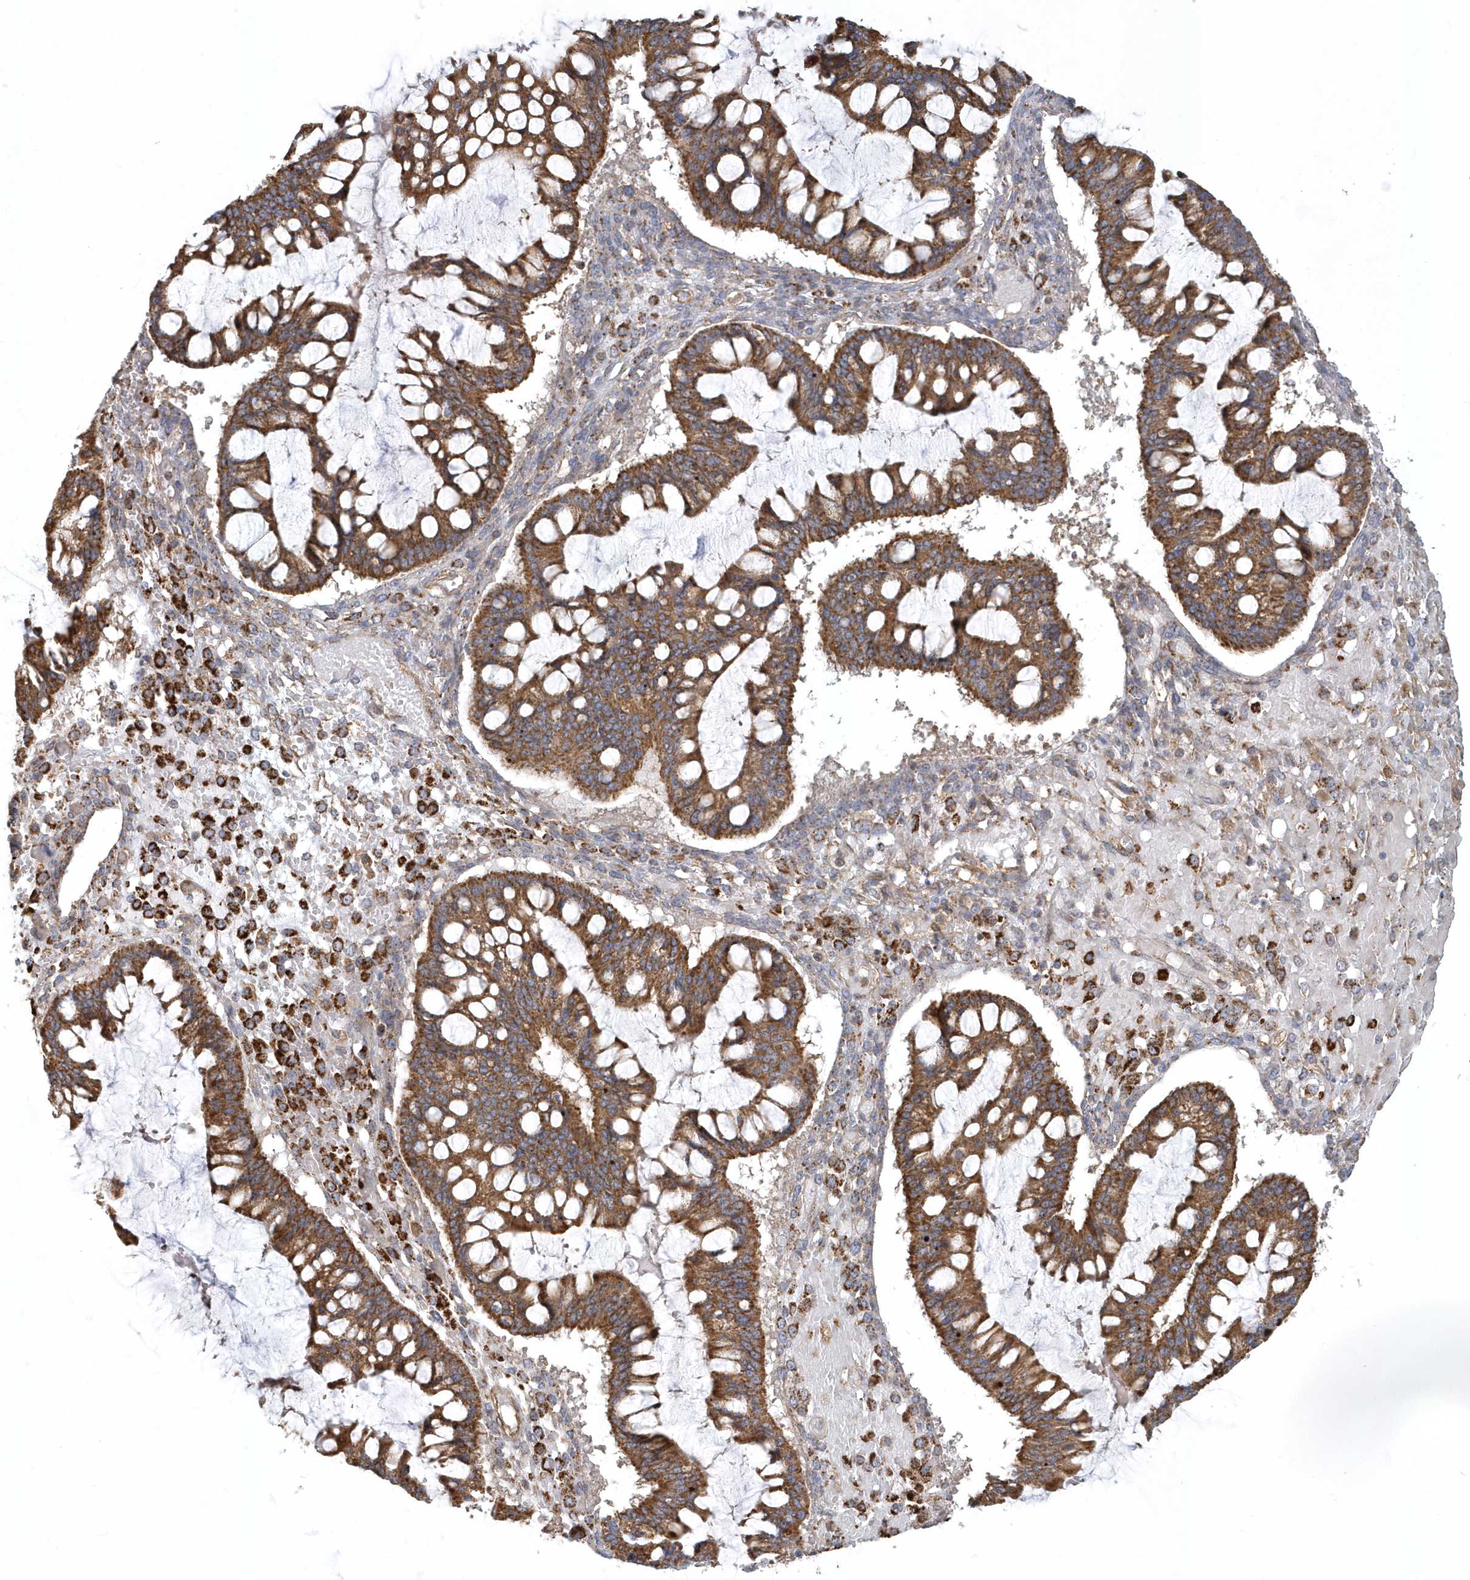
{"staining": {"intensity": "moderate", "quantity": ">75%", "location": "cytoplasmic/membranous"}, "tissue": "ovarian cancer", "cell_type": "Tumor cells", "image_type": "cancer", "snomed": [{"axis": "morphology", "description": "Cystadenocarcinoma, mucinous, NOS"}, {"axis": "topography", "description": "Ovary"}], "caption": "Ovarian mucinous cystadenocarcinoma stained with DAB immunohistochemistry reveals medium levels of moderate cytoplasmic/membranous expression in about >75% of tumor cells. The protein is stained brown, and the nuclei are stained in blue (DAB (3,3'-diaminobenzidine) IHC with brightfield microscopy, high magnification).", "gene": "TRAIP", "patient": {"sex": "female", "age": 73}}